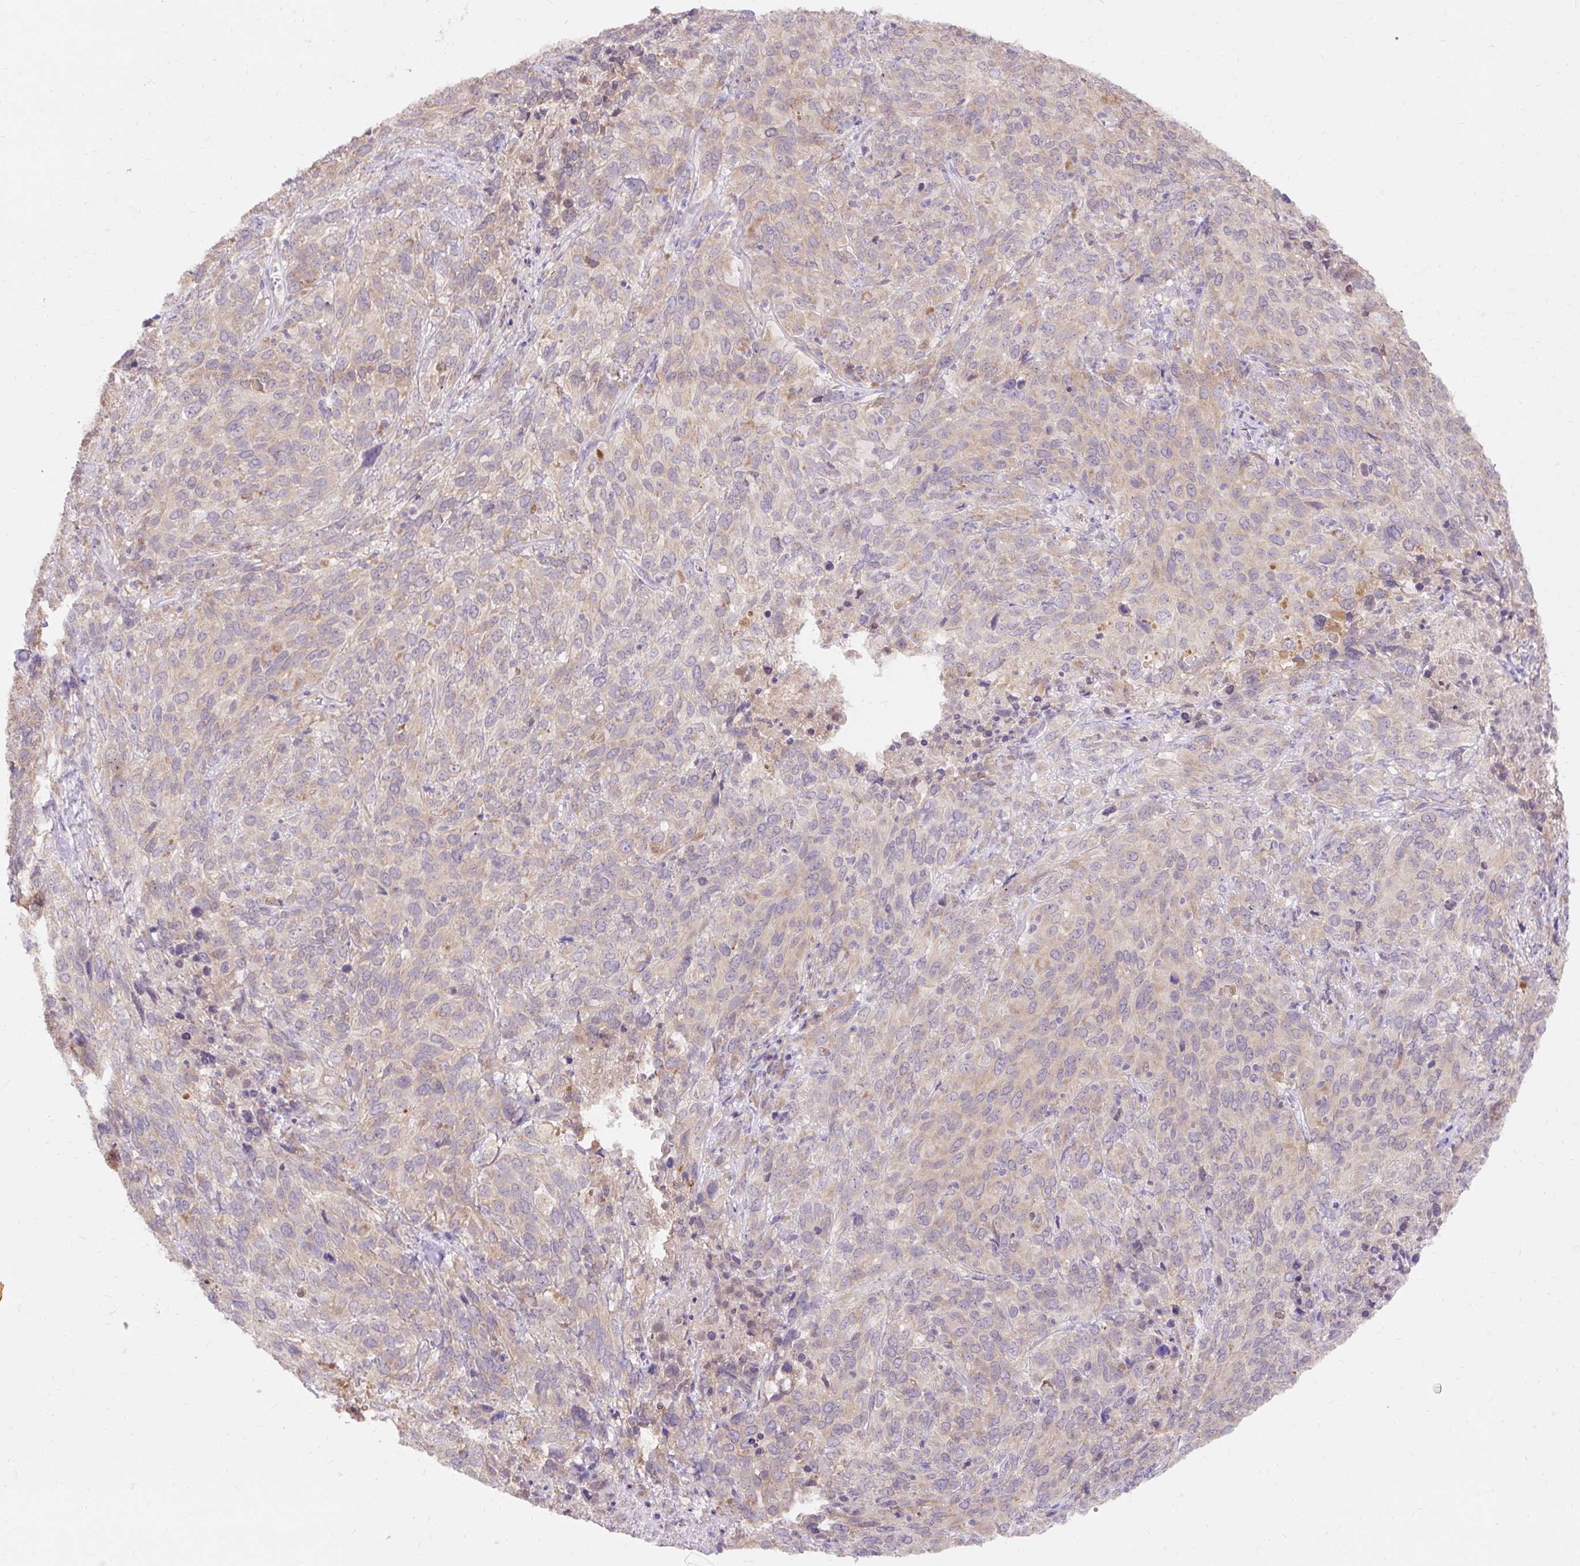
{"staining": {"intensity": "weak", "quantity": "25%-75%", "location": "cytoplasmic/membranous"}, "tissue": "cervical cancer", "cell_type": "Tumor cells", "image_type": "cancer", "snomed": [{"axis": "morphology", "description": "Squamous cell carcinoma, NOS"}, {"axis": "topography", "description": "Cervix"}], "caption": "The photomicrograph shows a brown stain indicating the presence of a protein in the cytoplasmic/membranous of tumor cells in cervical cancer.", "gene": "SEC63", "patient": {"sex": "female", "age": 51}}